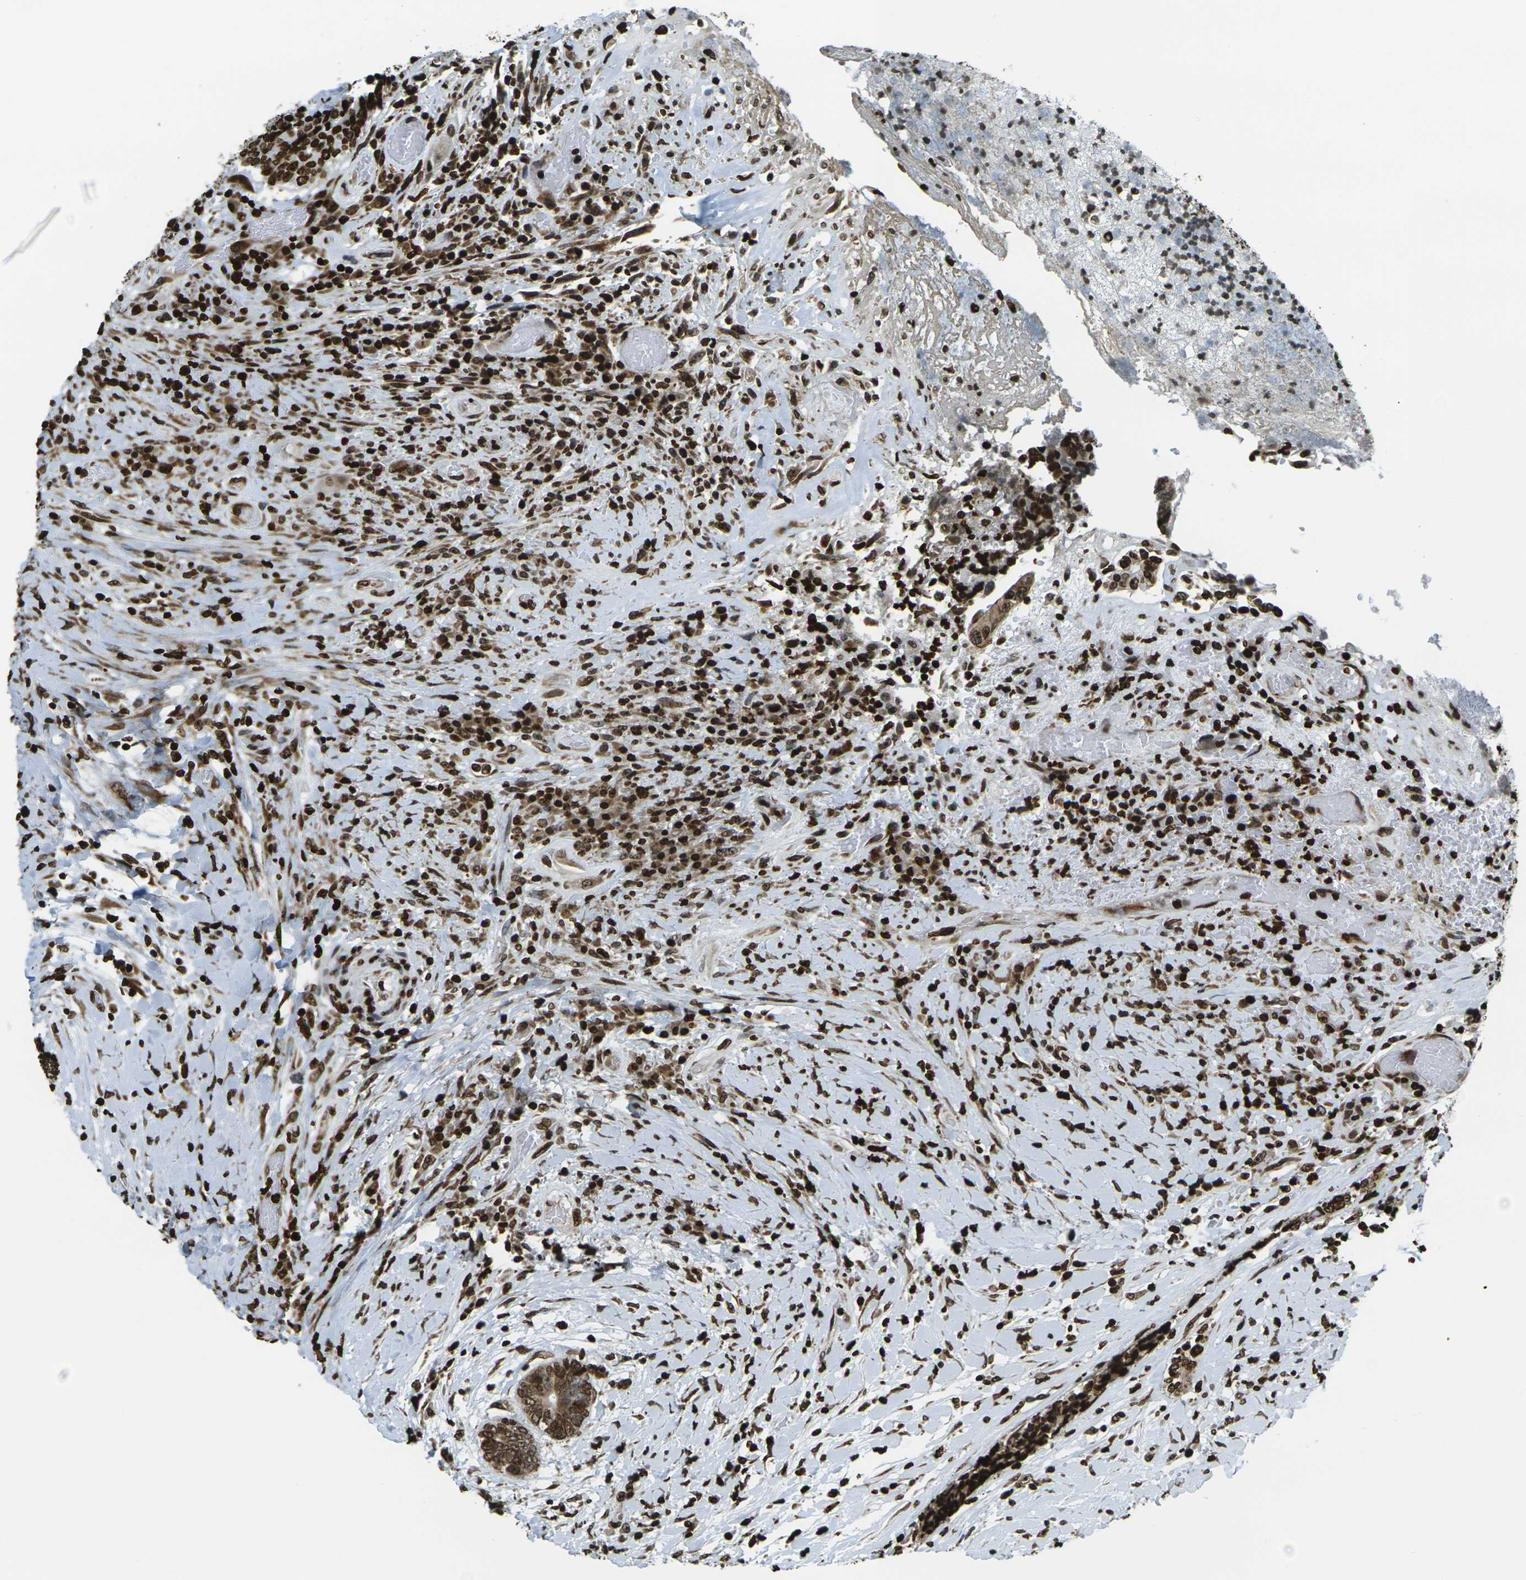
{"staining": {"intensity": "strong", "quantity": ">75%", "location": "nuclear"}, "tissue": "colorectal cancer", "cell_type": "Tumor cells", "image_type": "cancer", "snomed": [{"axis": "morphology", "description": "Adenocarcinoma, NOS"}, {"axis": "topography", "description": "Rectum"}], "caption": "A high amount of strong nuclear positivity is present in about >75% of tumor cells in colorectal cancer (adenocarcinoma) tissue.", "gene": "H1-2", "patient": {"sex": "male", "age": 63}}